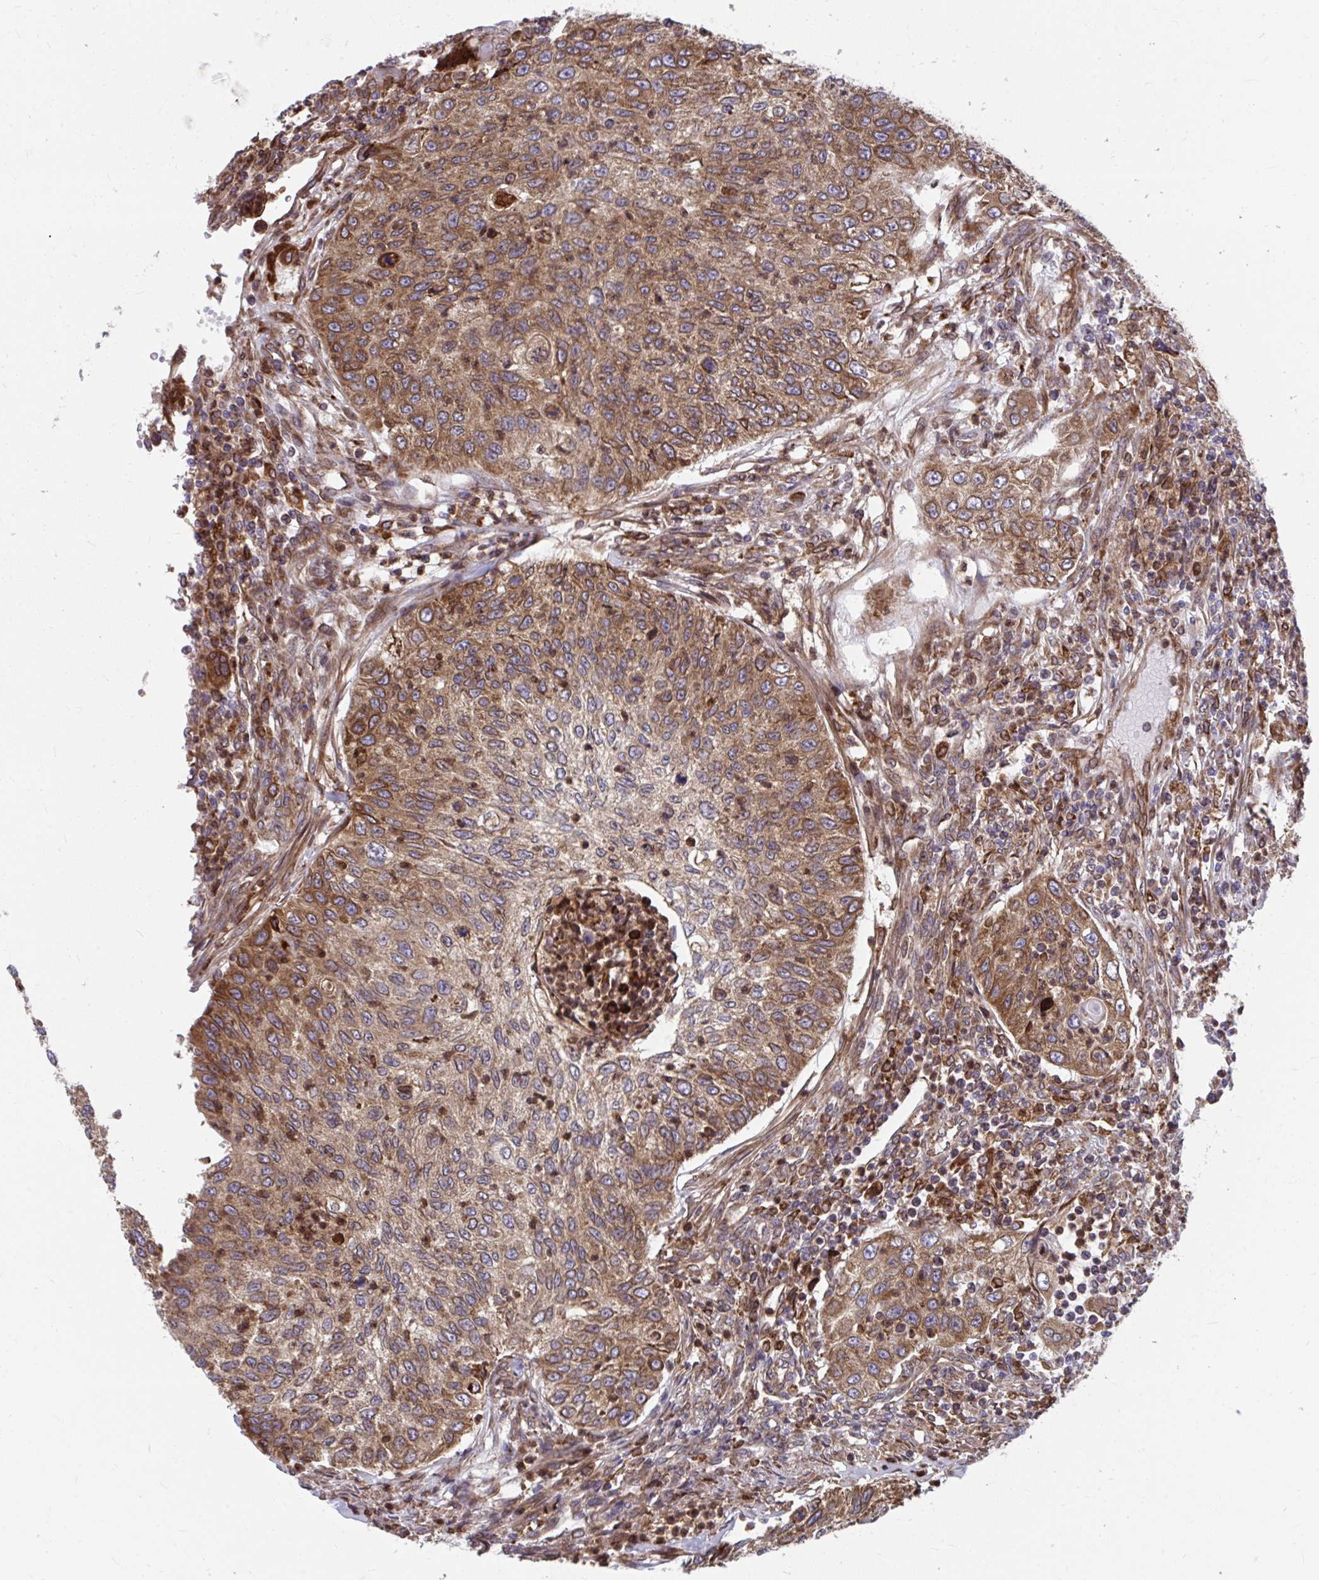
{"staining": {"intensity": "moderate", "quantity": ">75%", "location": "cytoplasmic/membranous"}, "tissue": "urothelial cancer", "cell_type": "Tumor cells", "image_type": "cancer", "snomed": [{"axis": "morphology", "description": "Urothelial carcinoma, High grade"}, {"axis": "topography", "description": "Urinary bladder"}], "caption": "Immunohistochemistry (IHC) micrograph of human high-grade urothelial carcinoma stained for a protein (brown), which shows medium levels of moderate cytoplasmic/membranous expression in about >75% of tumor cells.", "gene": "STIM2", "patient": {"sex": "female", "age": 60}}